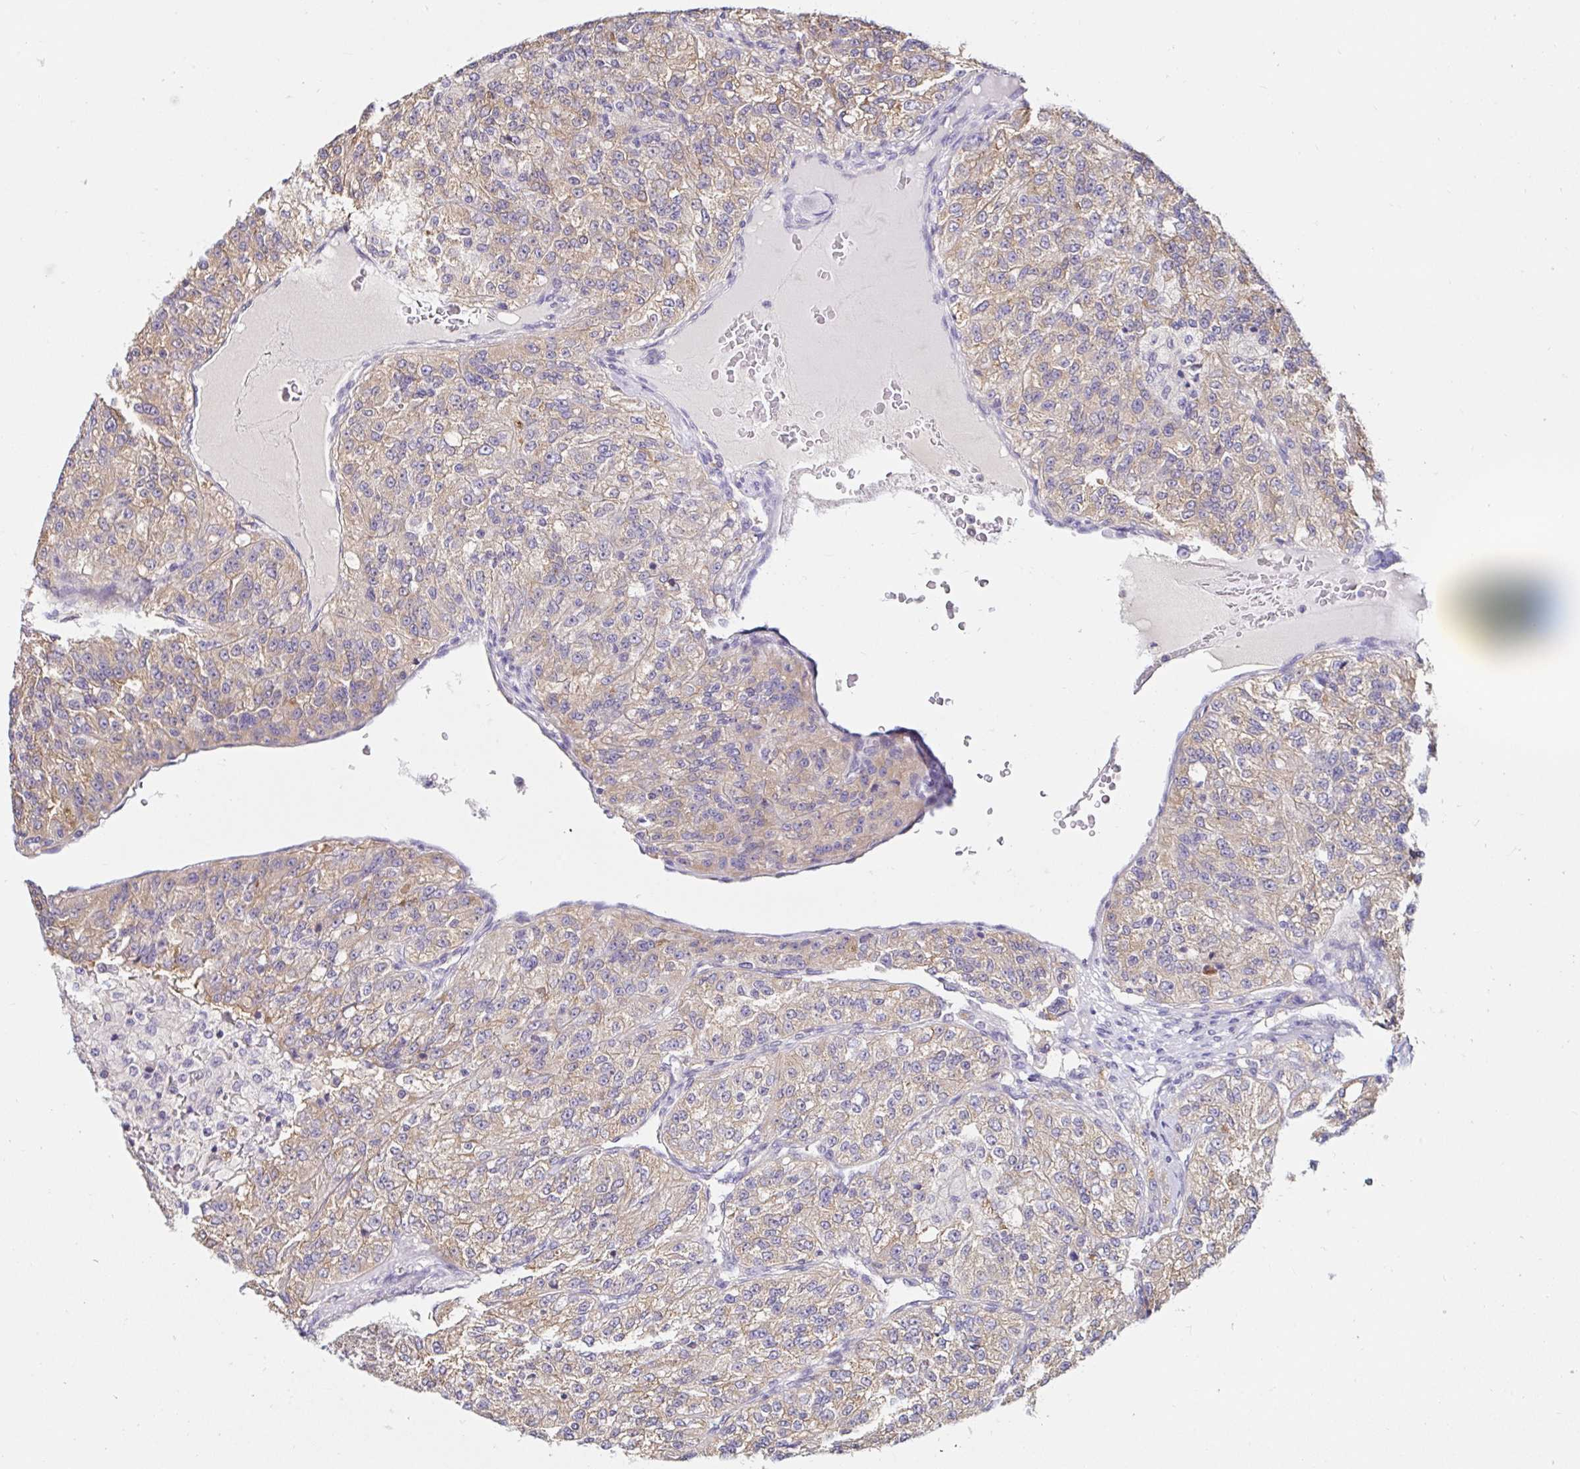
{"staining": {"intensity": "weak", "quantity": ">75%", "location": "cytoplasmic/membranous"}, "tissue": "renal cancer", "cell_type": "Tumor cells", "image_type": "cancer", "snomed": [{"axis": "morphology", "description": "Adenocarcinoma, NOS"}, {"axis": "topography", "description": "Kidney"}], "caption": "Protein staining of adenocarcinoma (renal) tissue shows weak cytoplasmic/membranous expression in about >75% of tumor cells. (DAB = brown stain, brightfield microscopy at high magnification).", "gene": "RSRP1", "patient": {"sex": "female", "age": 63}}